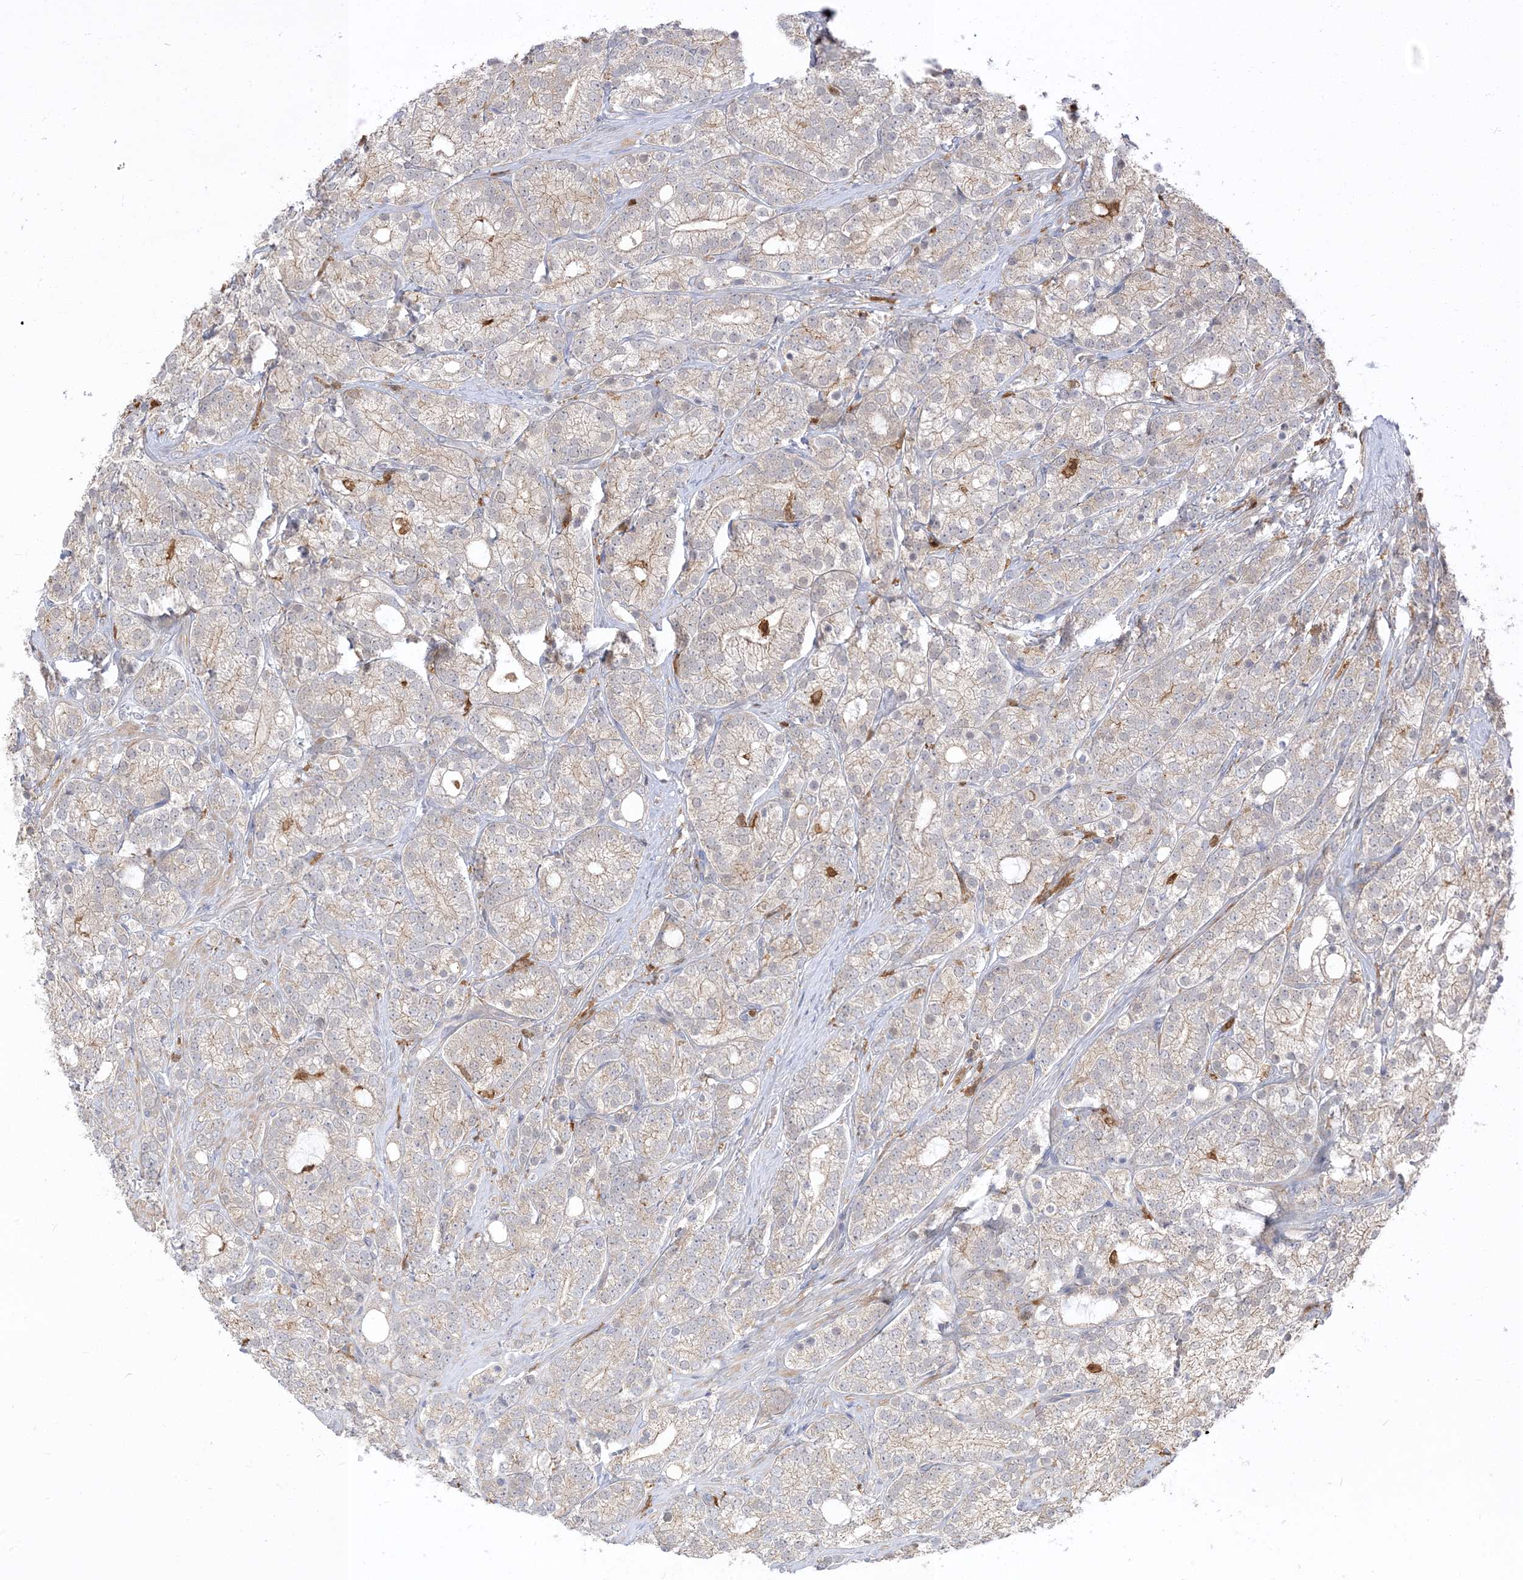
{"staining": {"intensity": "weak", "quantity": "<25%", "location": "cytoplasmic/membranous"}, "tissue": "prostate cancer", "cell_type": "Tumor cells", "image_type": "cancer", "snomed": [{"axis": "morphology", "description": "Adenocarcinoma, High grade"}, {"axis": "topography", "description": "Prostate"}], "caption": "Tumor cells are negative for brown protein staining in high-grade adenocarcinoma (prostate).", "gene": "NAGK", "patient": {"sex": "male", "age": 57}}